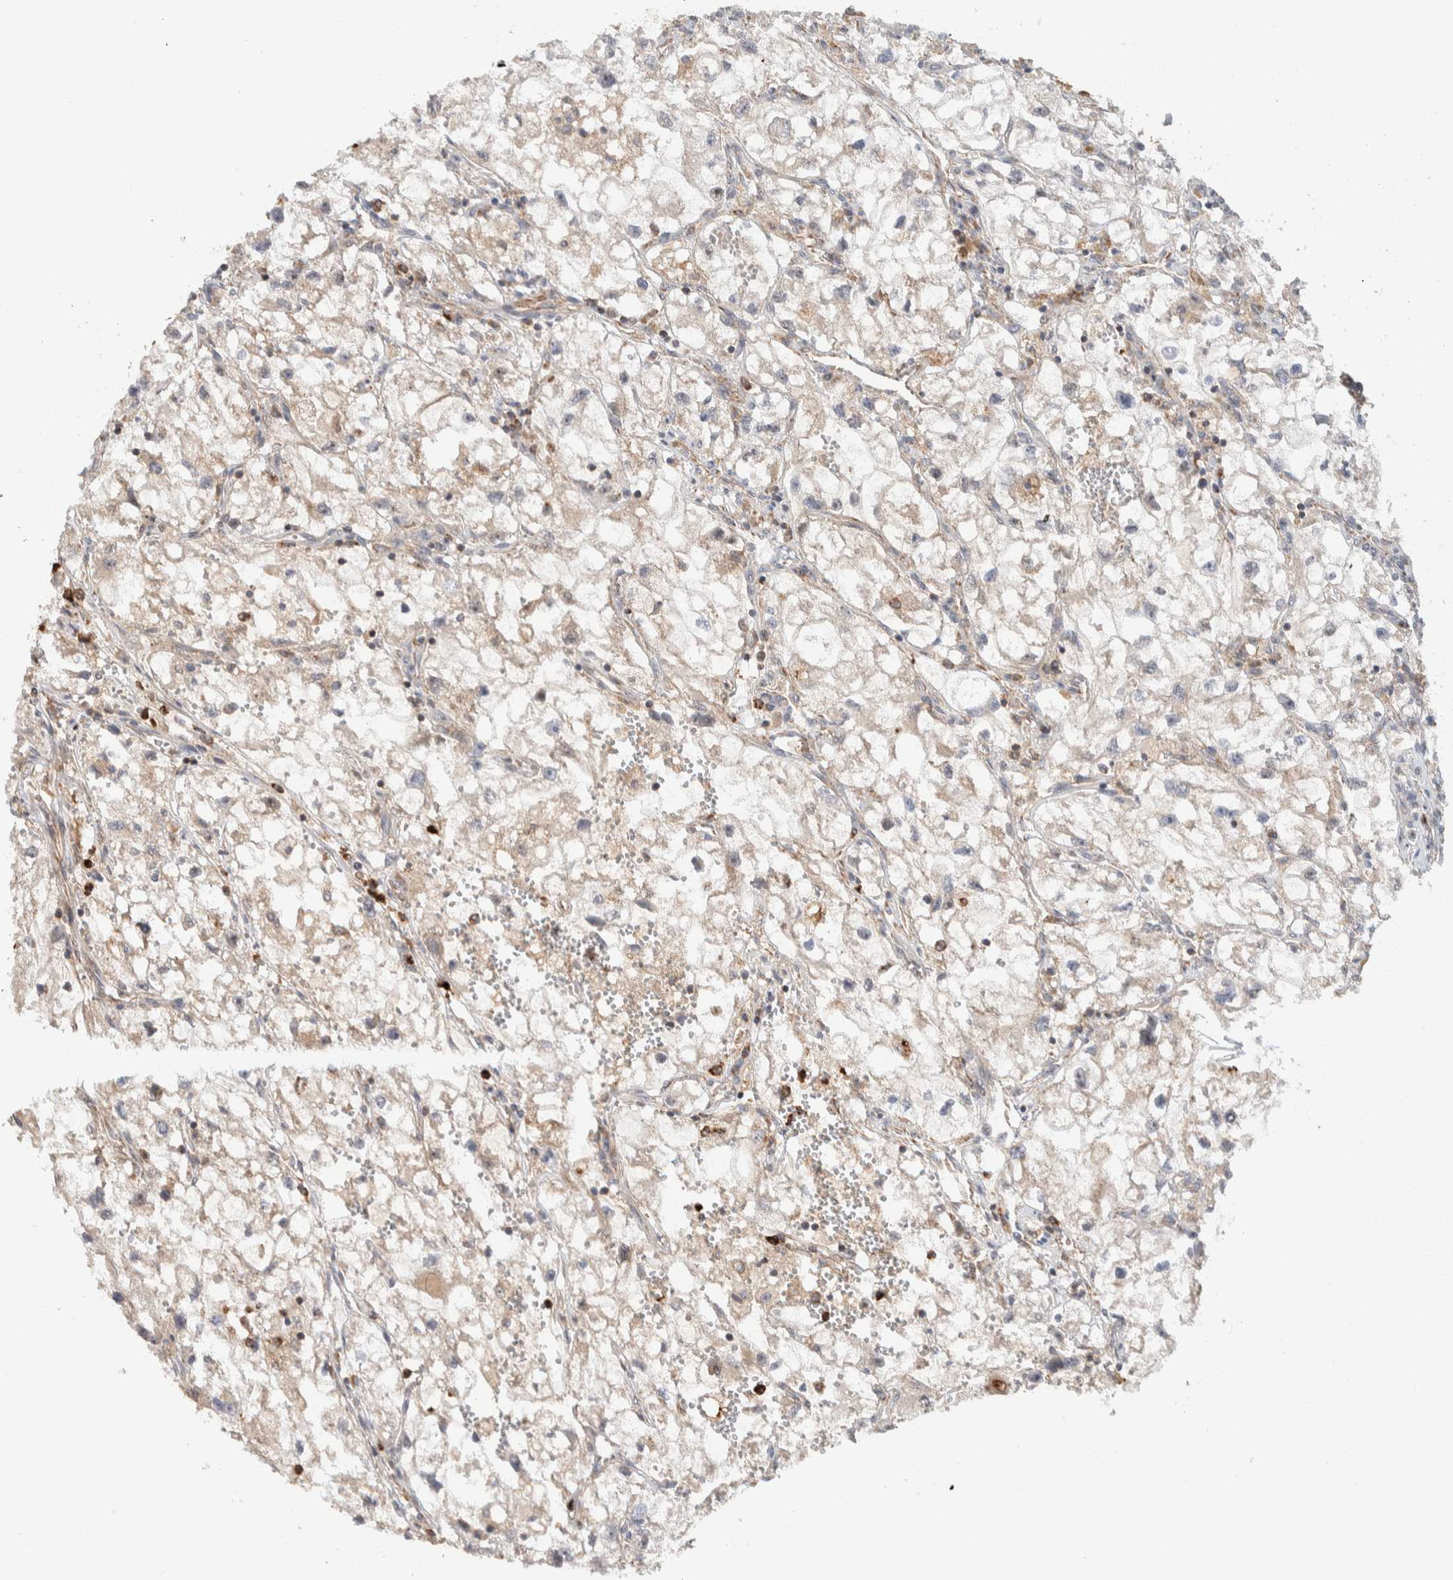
{"staining": {"intensity": "weak", "quantity": "<25%", "location": "cytoplasmic/membranous"}, "tissue": "renal cancer", "cell_type": "Tumor cells", "image_type": "cancer", "snomed": [{"axis": "morphology", "description": "Adenocarcinoma, NOS"}, {"axis": "topography", "description": "Kidney"}], "caption": "Renal adenocarcinoma stained for a protein using IHC demonstrates no positivity tumor cells.", "gene": "VPS53", "patient": {"sex": "female", "age": 70}}